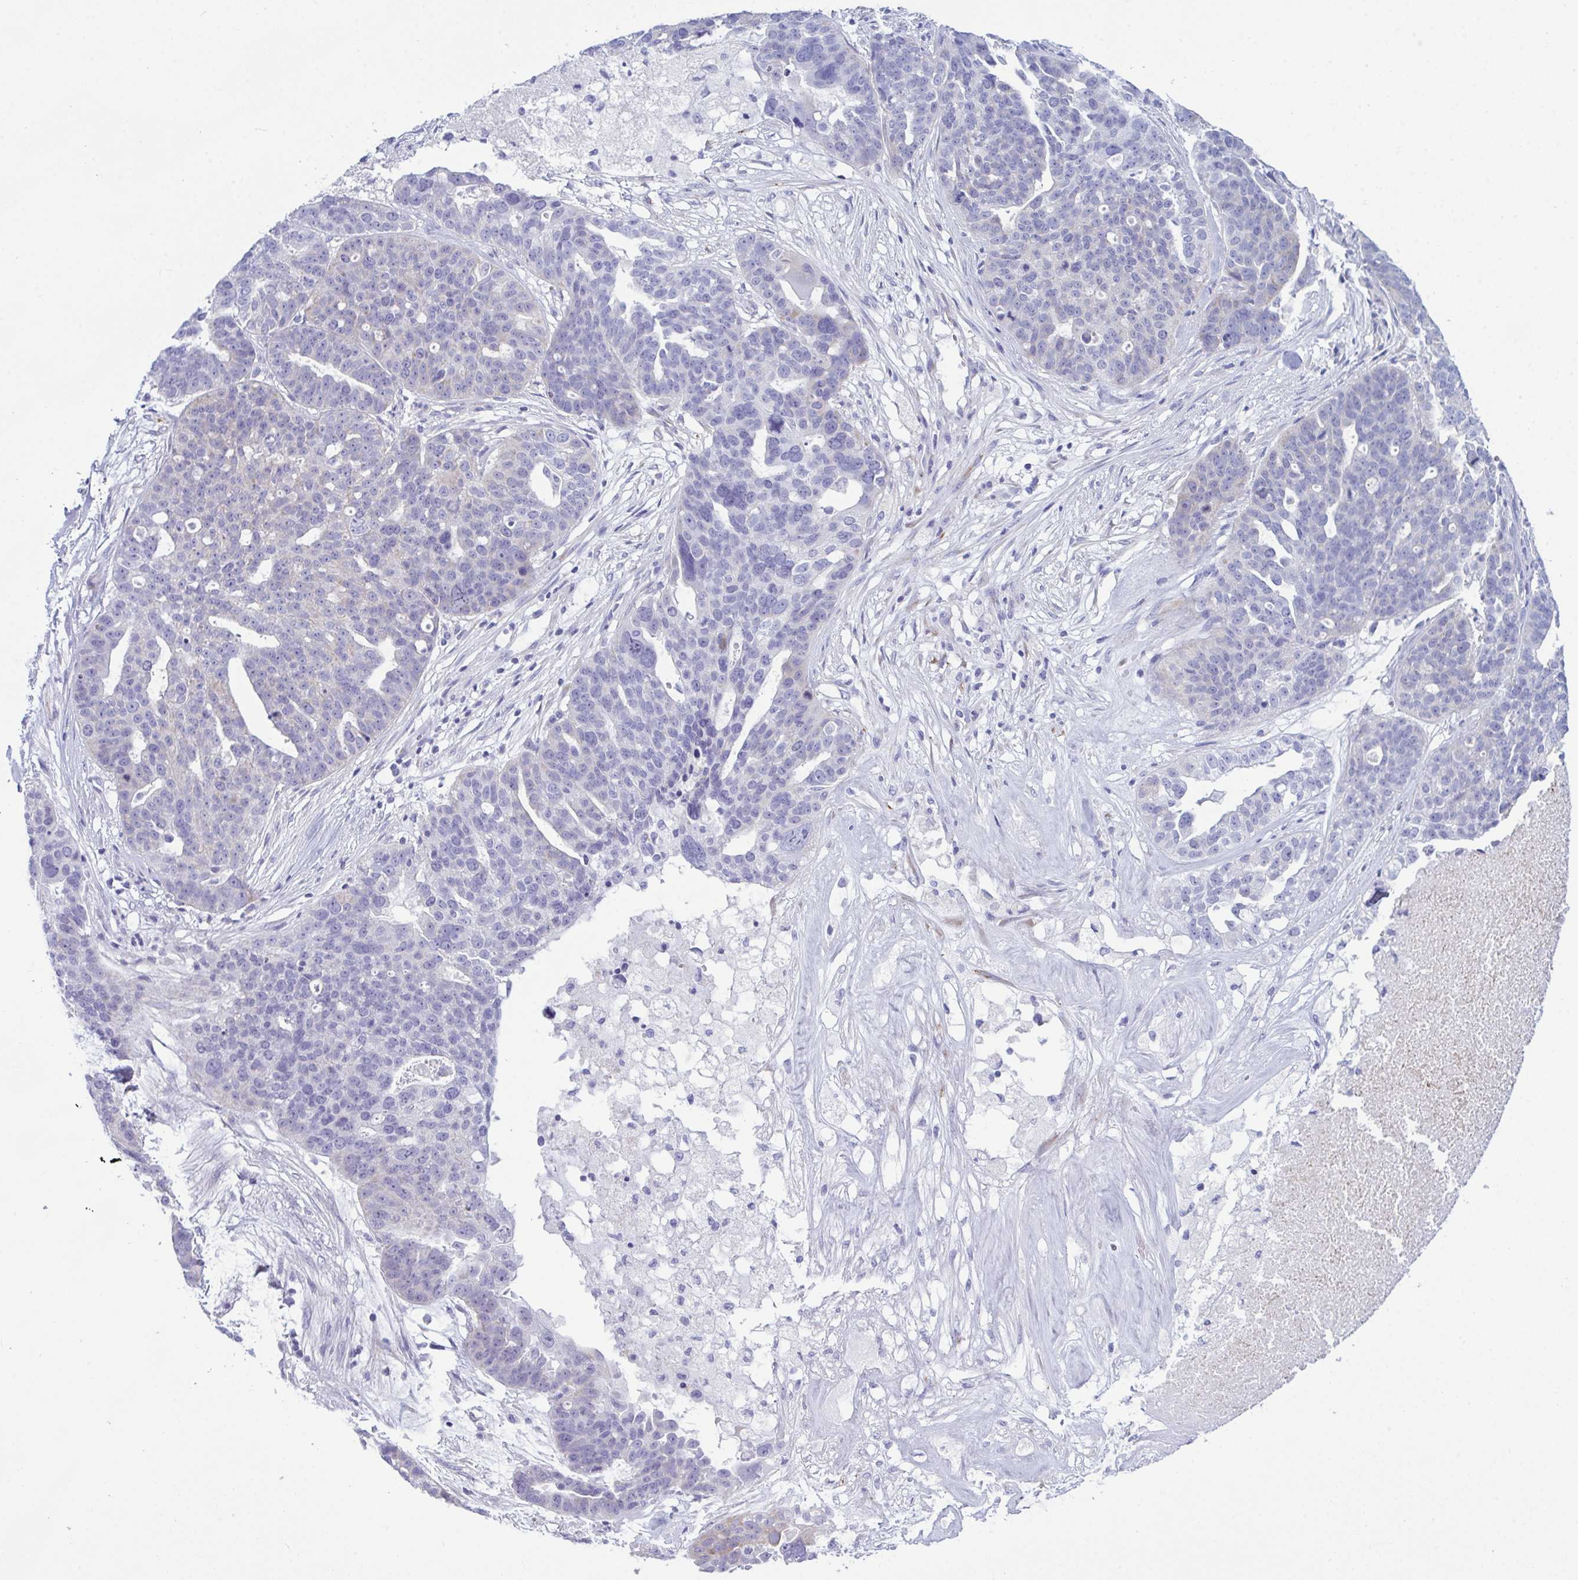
{"staining": {"intensity": "negative", "quantity": "none", "location": "none"}, "tissue": "ovarian cancer", "cell_type": "Tumor cells", "image_type": "cancer", "snomed": [{"axis": "morphology", "description": "Cystadenocarcinoma, serous, NOS"}, {"axis": "topography", "description": "Ovary"}], "caption": "A photomicrograph of human ovarian cancer (serous cystadenocarcinoma) is negative for staining in tumor cells.", "gene": "BBS1", "patient": {"sex": "female", "age": 59}}